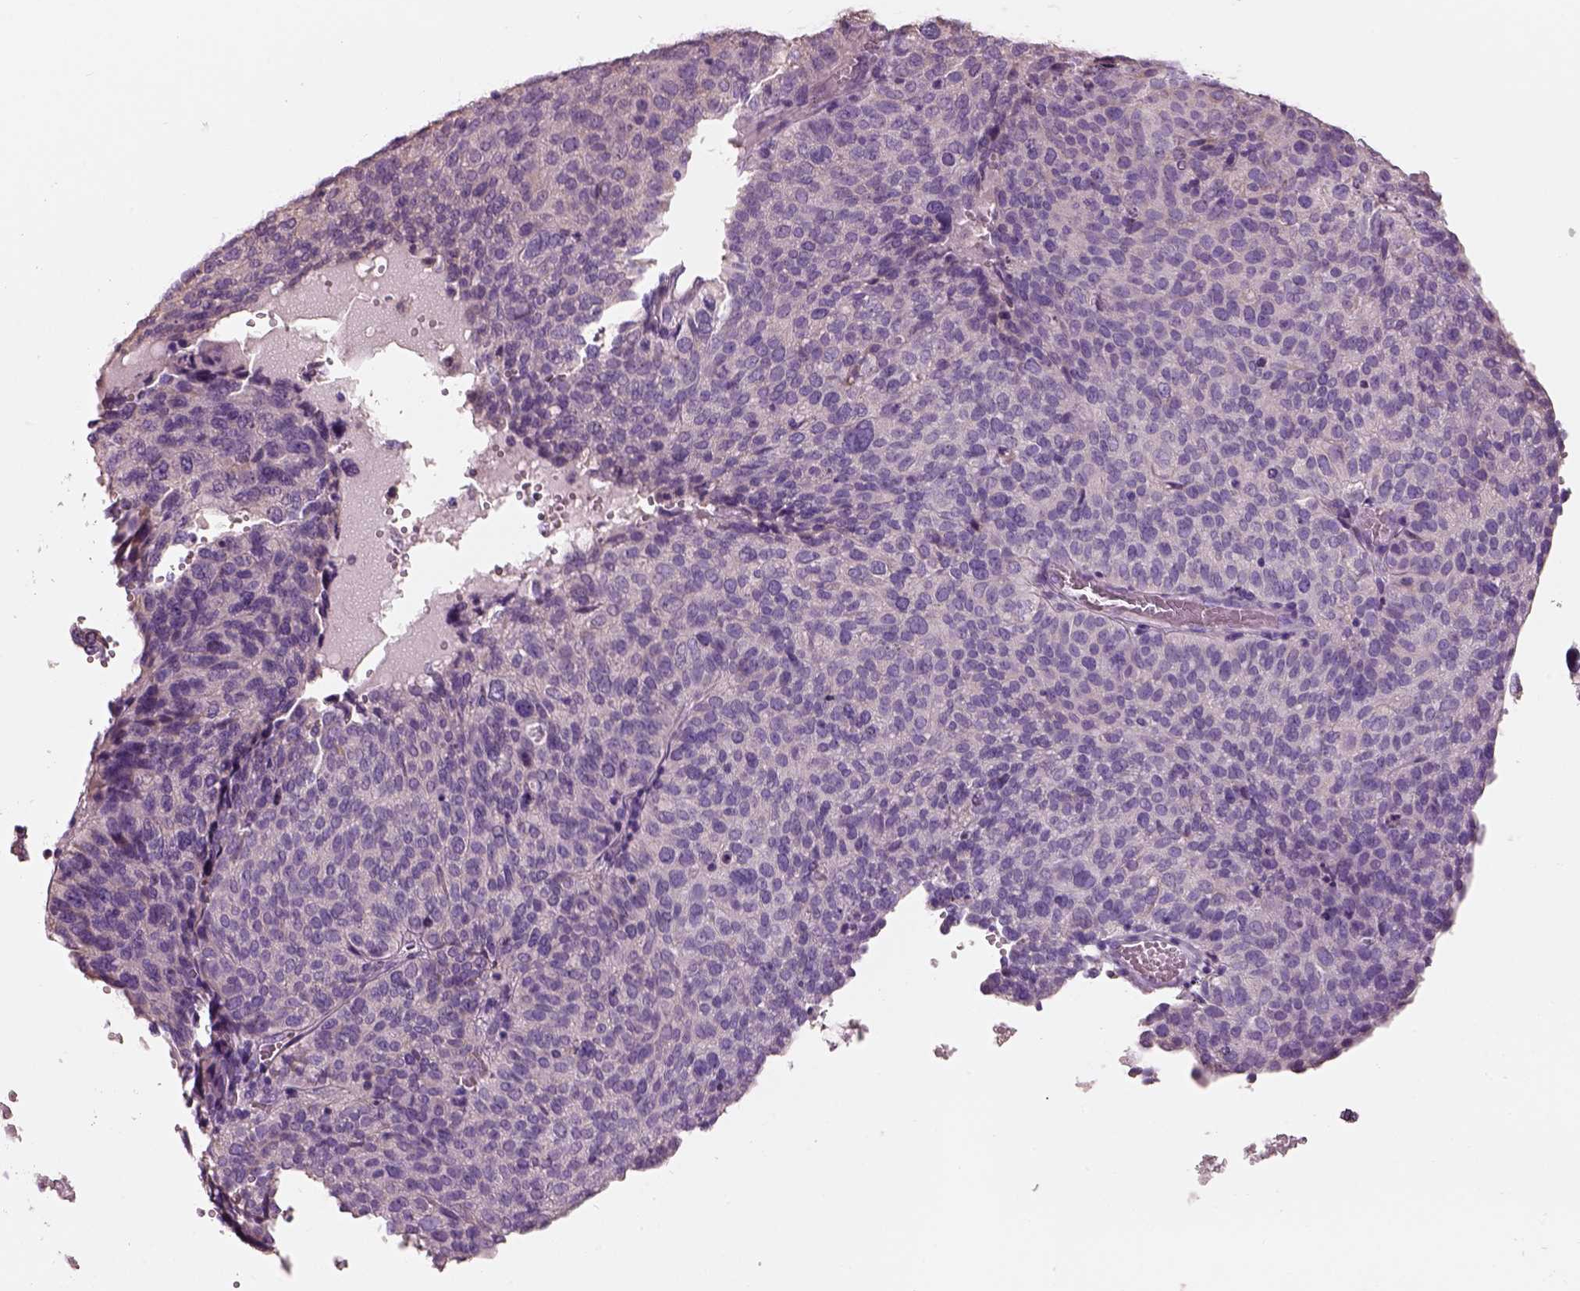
{"staining": {"intensity": "negative", "quantity": "none", "location": "none"}, "tissue": "ovarian cancer", "cell_type": "Tumor cells", "image_type": "cancer", "snomed": [{"axis": "morphology", "description": "Carcinoma, endometroid"}, {"axis": "topography", "description": "Ovary"}], "caption": "High power microscopy image of an IHC histopathology image of ovarian cancer (endometroid carcinoma), revealing no significant expression in tumor cells. The staining was performed using DAB to visualize the protein expression in brown, while the nuclei were stained in blue with hematoxylin (Magnification: 20x).", "gene": "PNOC", "patient": {"sex": "female", "age": 58}}